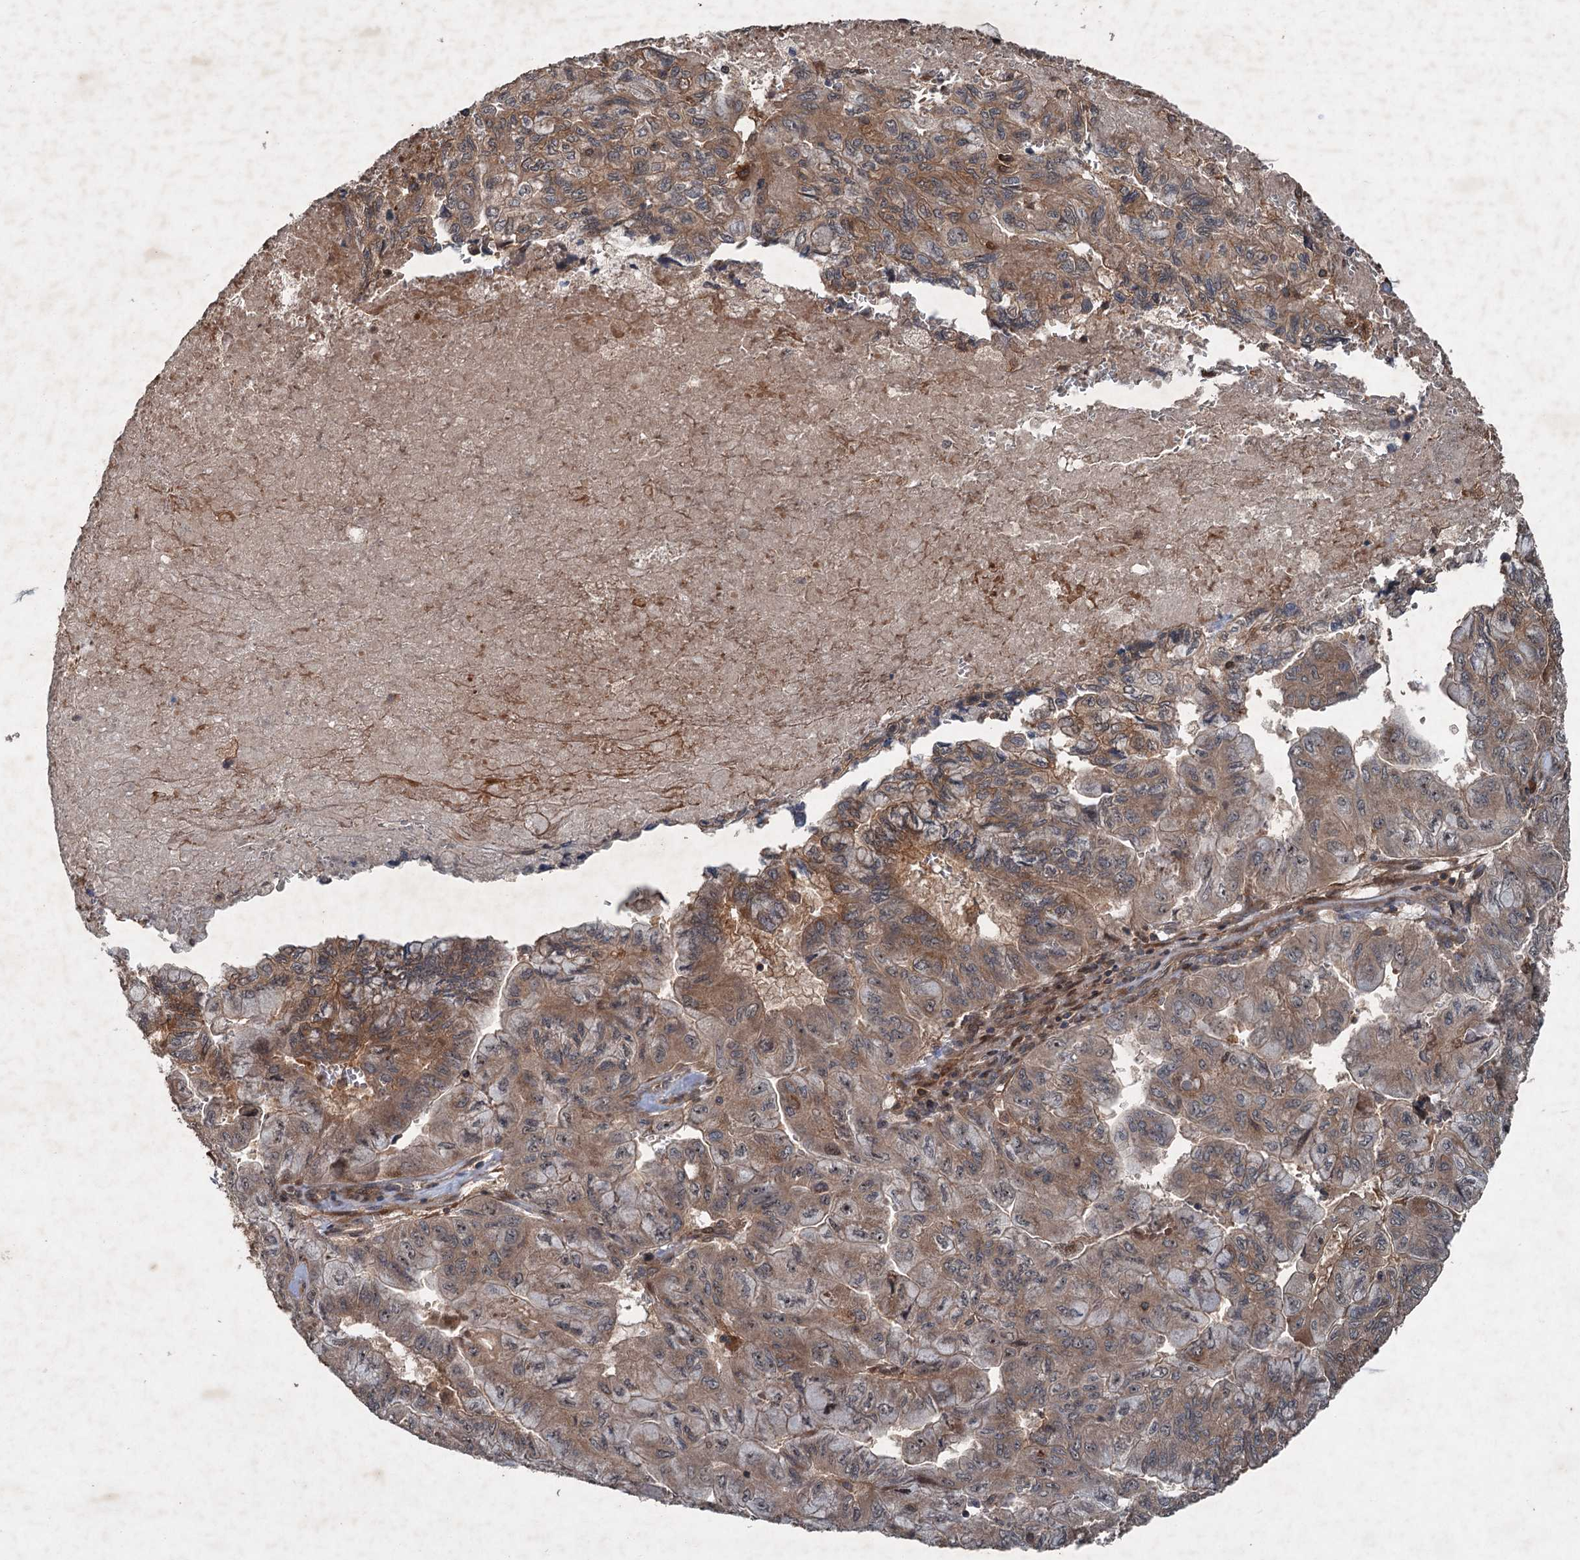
{"staining": {"intensity": "moderate", "quantity": "25%-75%", "location": "cytoplasmic/membranous"}, "tissue": "pancreatic cancer", "cell_type": "Tumor cells", "image_type": "cancer", "snomed": [{"axis": "morphology", "description": "Adenocarcinoma, NOS"}, {"axis": "topography", "description": "Pancreas"}], "caption": "This photomicrograph displays immunohistochemistry staining of pancreatic cancer, with medium moderate cytoplasmic/membranous expression in about 25%-75% of tumor cells.", "gene": "ALAS1", "patient": {"sex": "male", "age": 51}}